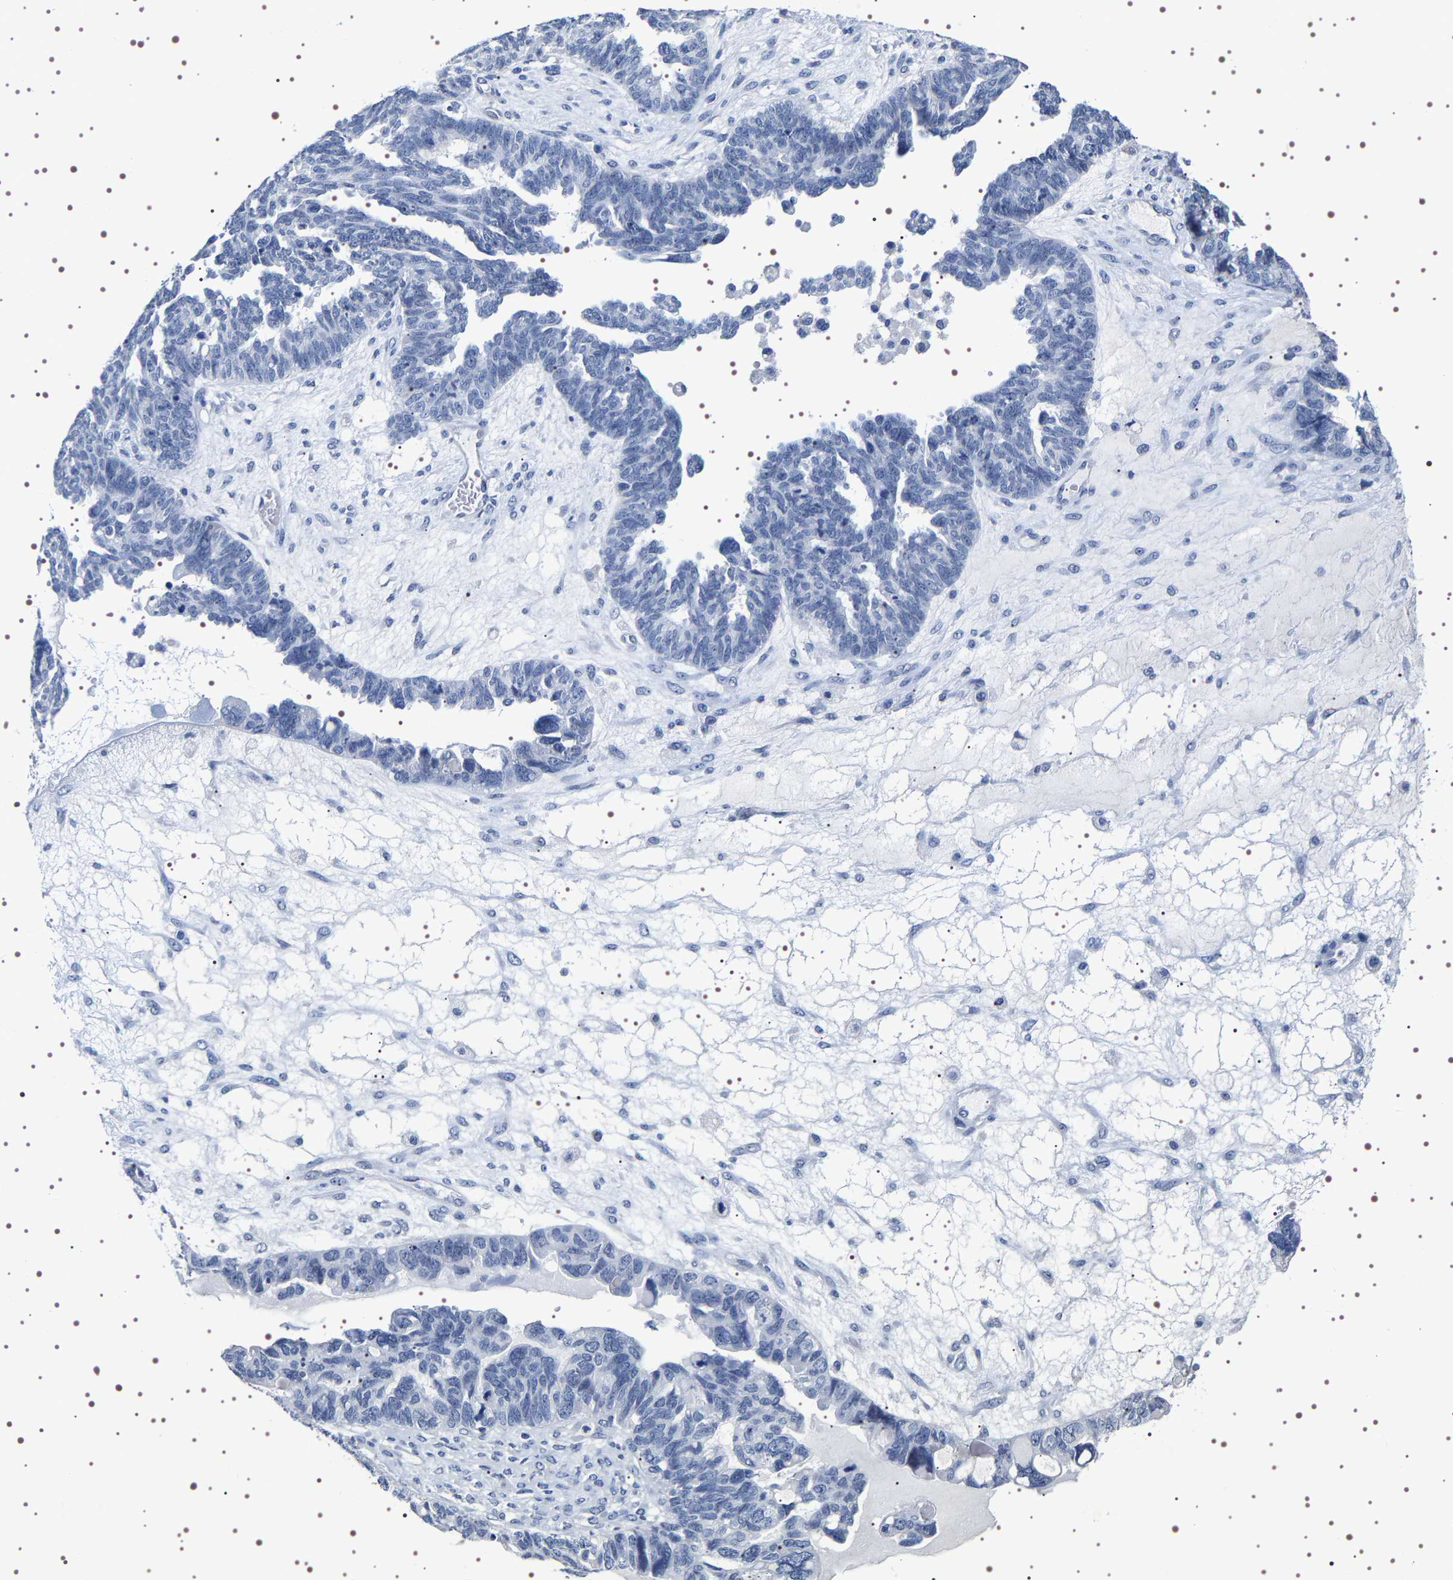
{"staining": {"intensity": "negative", "quantity": "none", "location": "none"}, "tissue": "ovarian cancer", "cell_type": "Tumor cells", "image_type": "cancer", "snomed": [{"axis": "morphology", "description": "Cystadenocarcinoma, serous, NOS"}, {"axis": "topography", "description": "Ovary"}], "caption": "IHC micrograph of human serous cystadenocarcinoma (ovarian) stained for a protein (brown), which displays no staining in tumor cells.", "gene": "UBQLN3", "patient": {"sex": "female", "age": 79}}